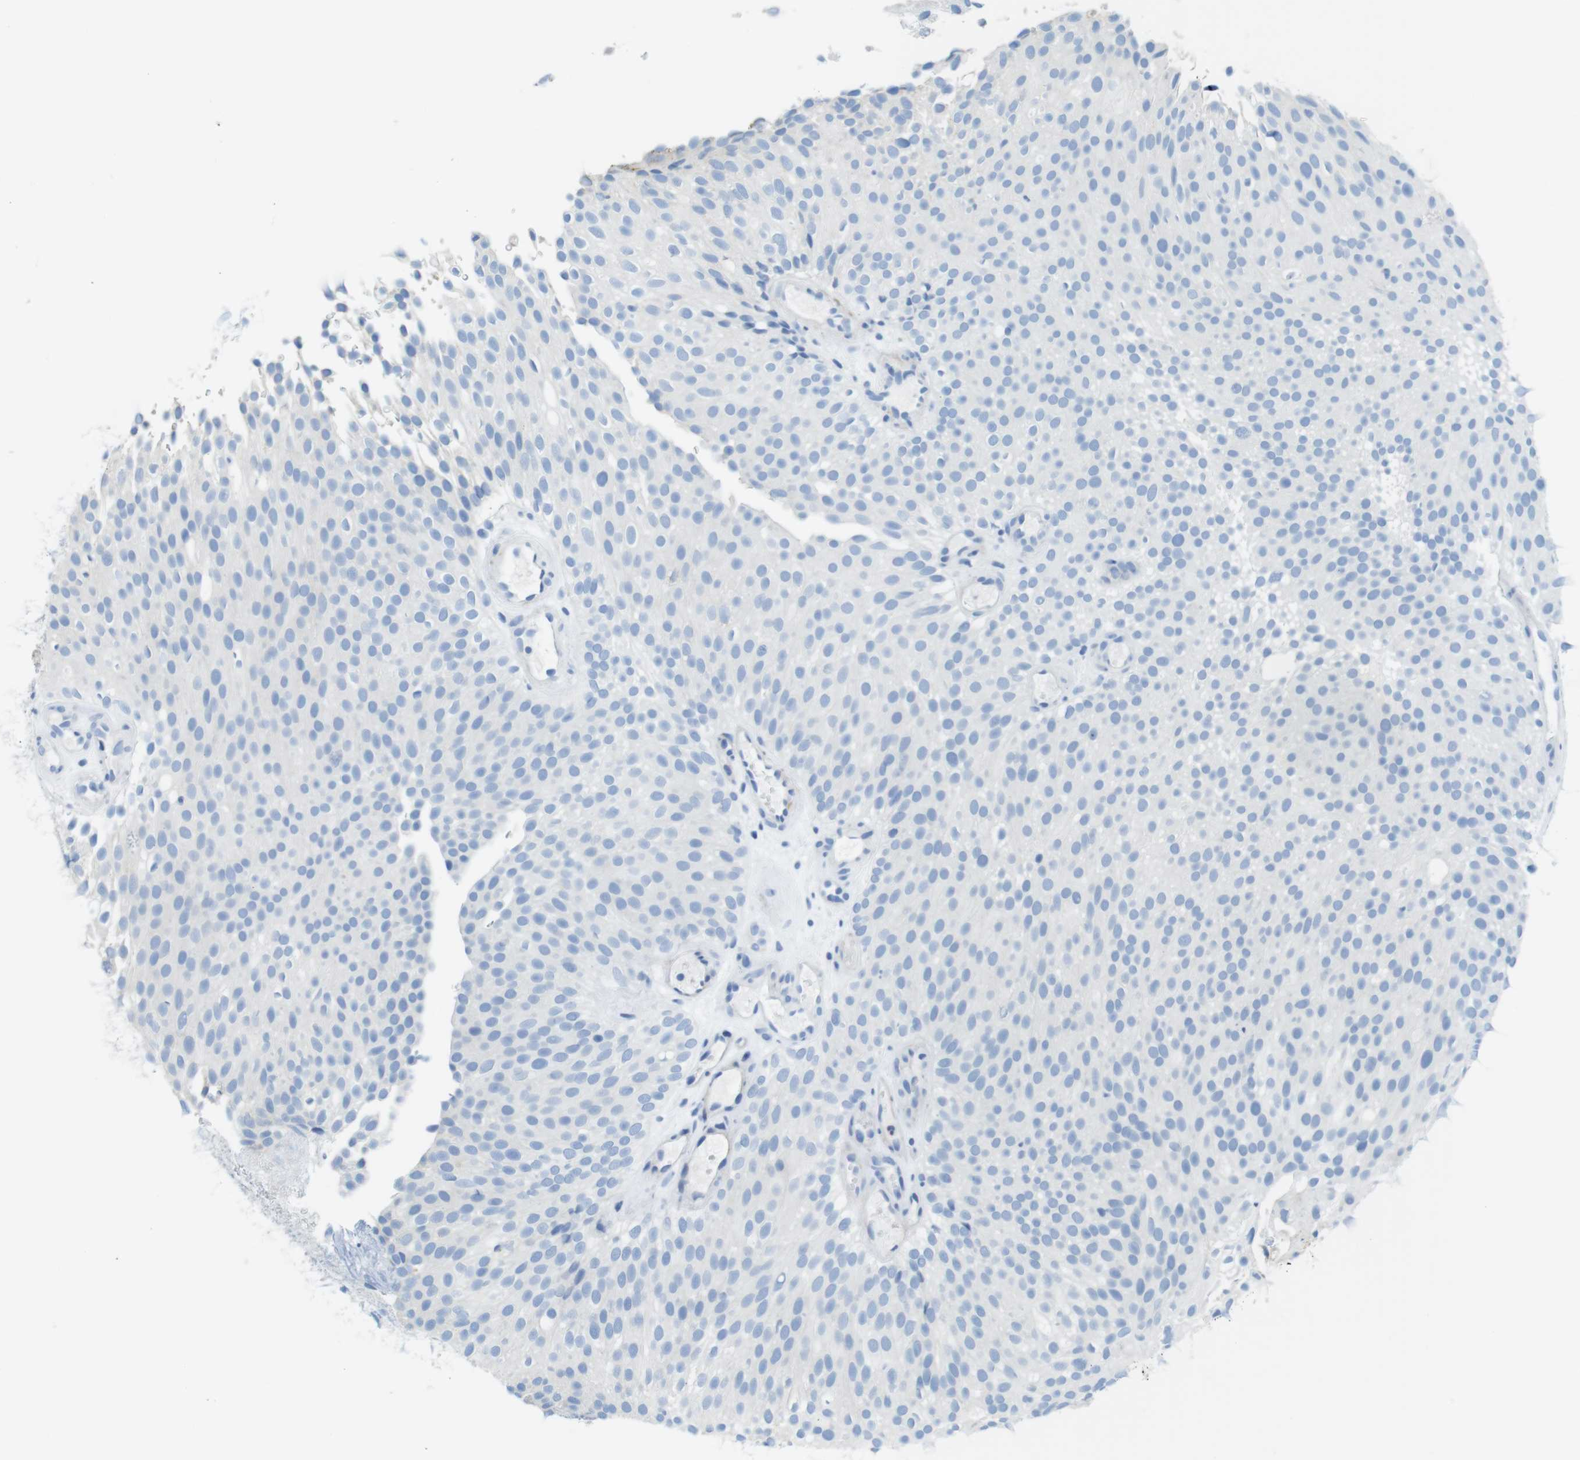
{"staining": {"intensity": "negative", "quantity": "none", "location": "none"}, "tissue": "urothelial cancer", "cell_type": "Tumor cells", "image_type": "cancer", "snomed": [{"axis": "morphology", "description": "Urothelial carcinoma, Low grade"}, {"axis": "topography", "description": "Urinary bladder"}], "caption": "Immunohistochemical staining of human low-grade urothelial carcinoma displays no significant positivity in tumor cells. The staining is performed using DAB brown chromogen with nuclei counter-stained in using hematoxylin.", "gene": "ASIC5", "patient": {"sex": "male", "age": 78}}